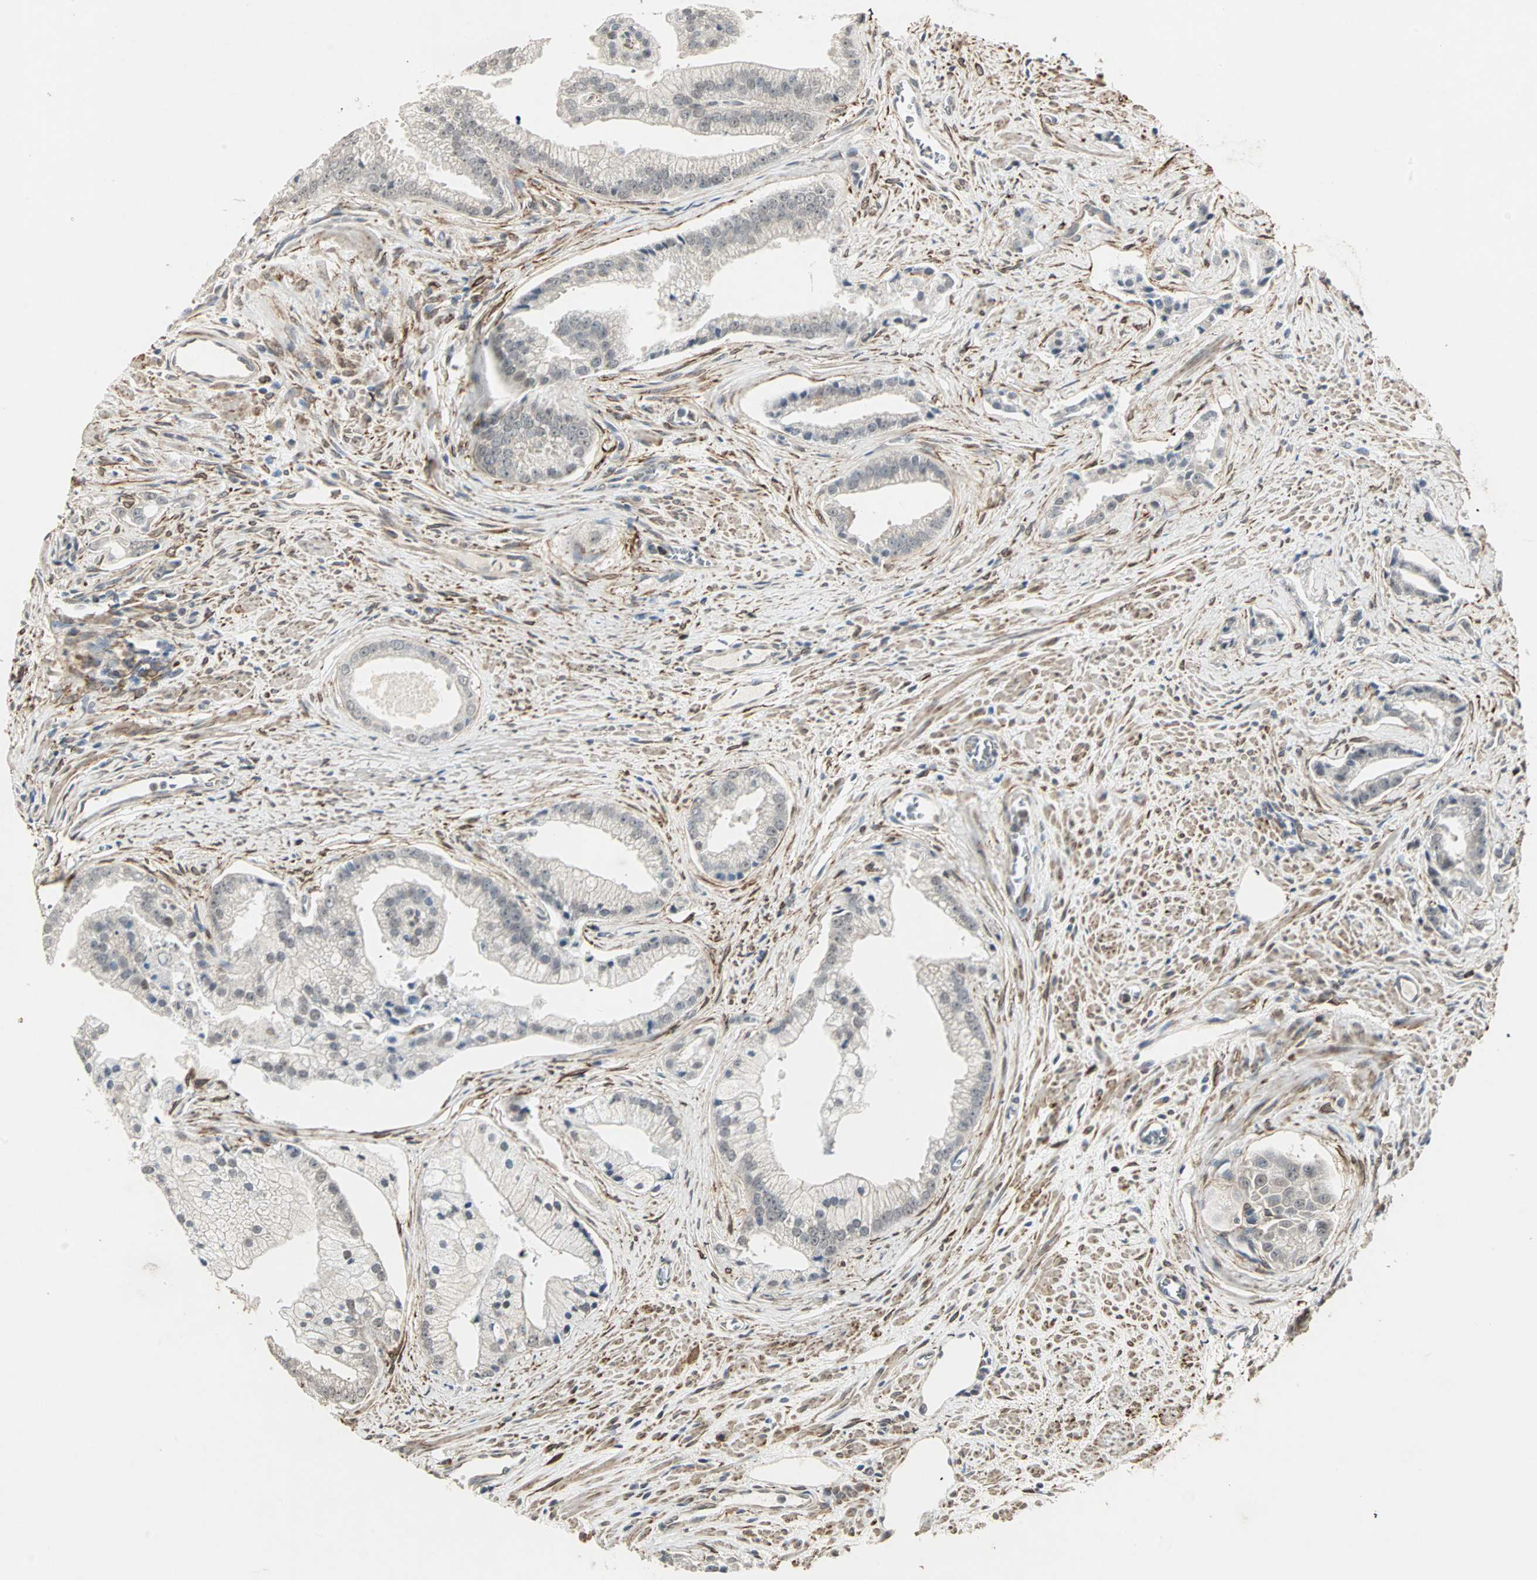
{"staining": {"intensity": "negative", "quantity": "none", "location": "none"}, "tissue": "prostate cancer", "cell_type": "Tumor cells", "image_type": "cancer", "snomed": [{"axis": "morphology", "description": "Adenocarcinoma, High grade"}, {"axis": "topography", "description": "Prostate"}], "caption": "The micrograph displays no staining of tumor cells in adenocarcinoma (high-grade) (prostate). (DAB (3,3'-diaminobenzidine) immunohistochemistry (IHC), high magnification).", "gene": "TRPV4", "patient": {"sex": "male", "age": 67}}